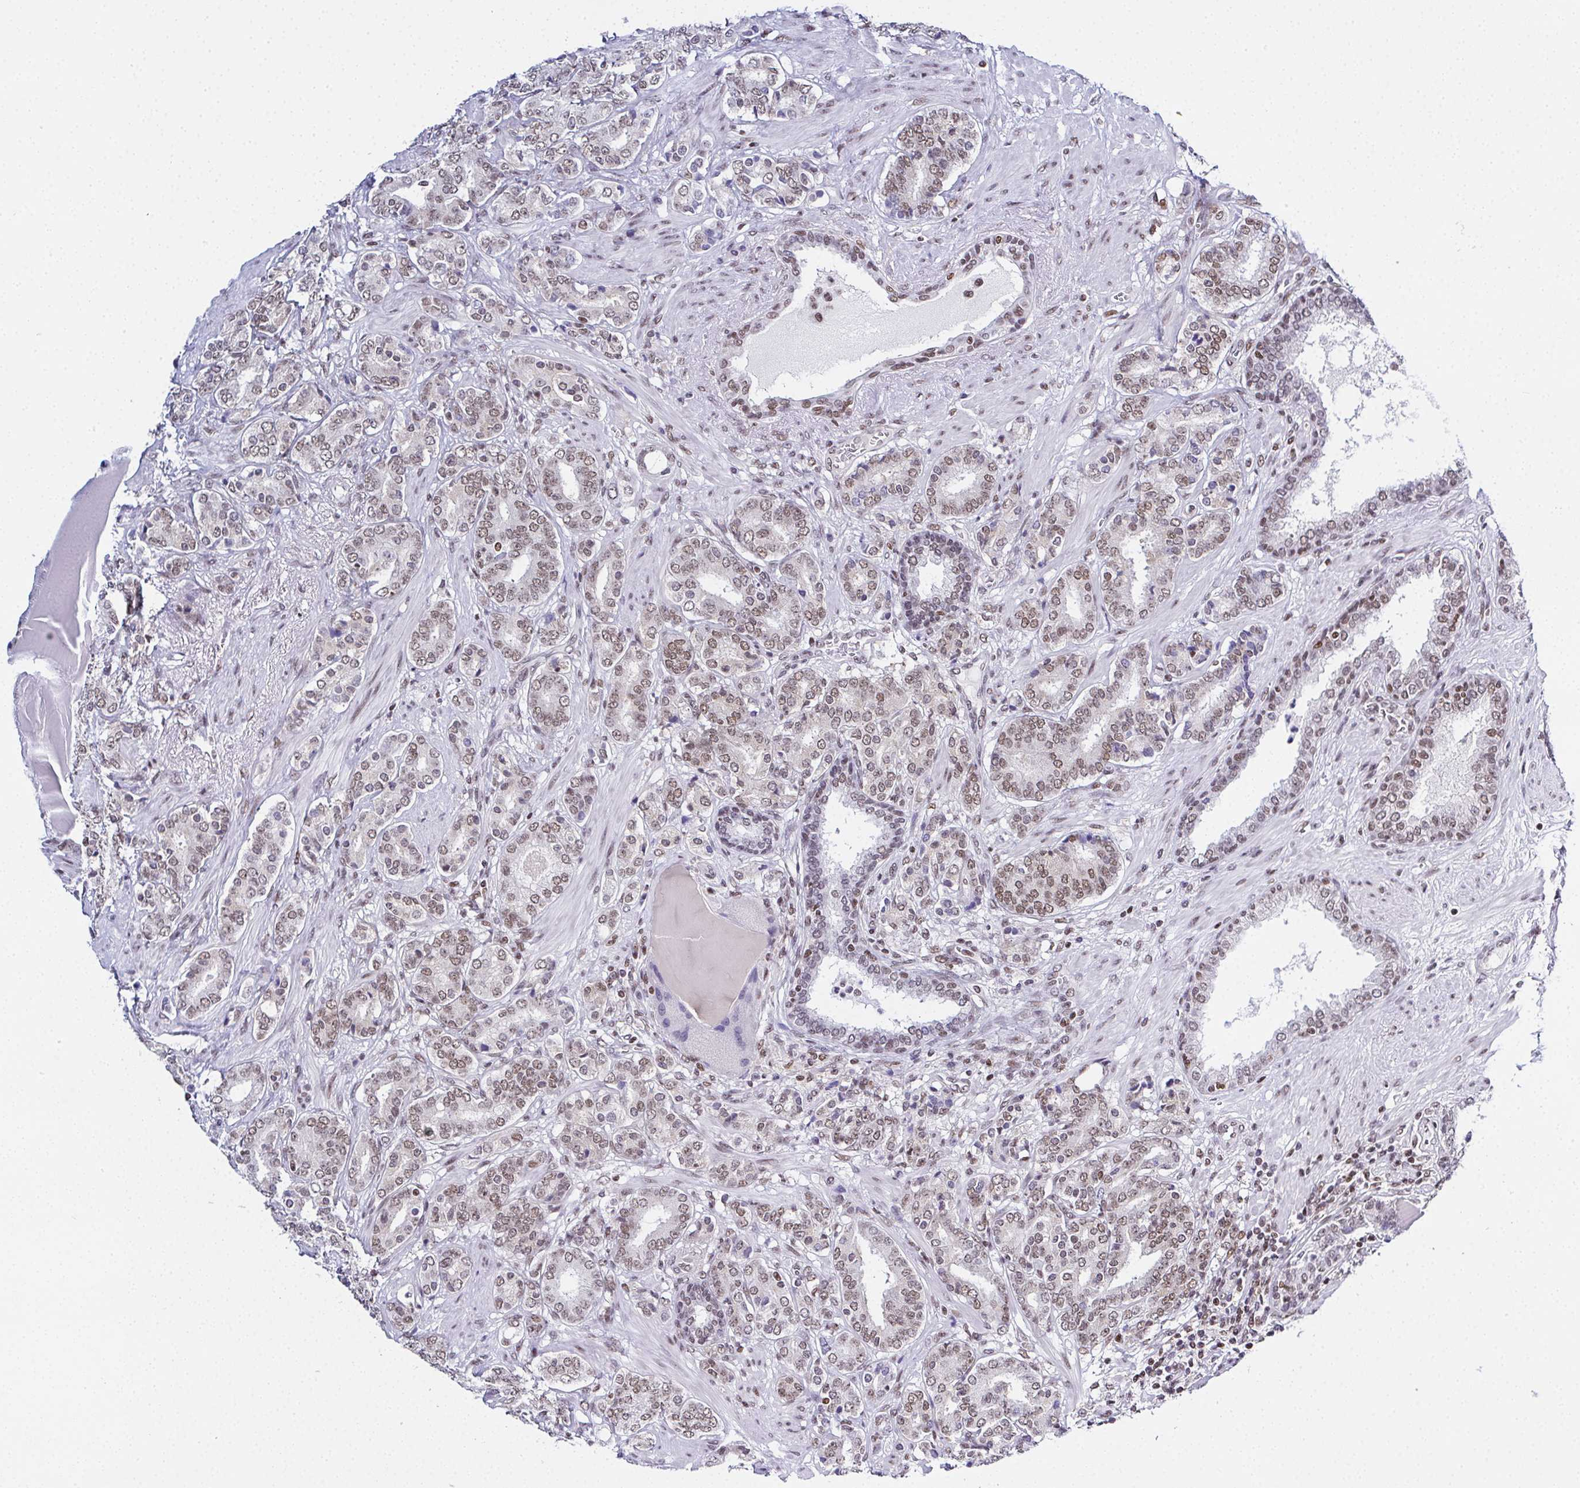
{"staining": {"intensity": "moderate", "quantity": ">75%", "location": "nuclear"}, "tissue": "prostate cancer", "cell_type": "Tumor cells", "image_type": "cancer", "snomed": [{"axis": "morphology", "description": "Adenocarcinoma, High grade"}, {"axis": "topography", "description": "Prostate"}], "caption": "Immunohistochemistry (IHC) of prostate adenocarcinoma (high-grade) displays medium levels of moderate nuclear expression in about >75% of tumor cells.", "gene": "DR1", "patient": {"sex": "male", "age": 62}}